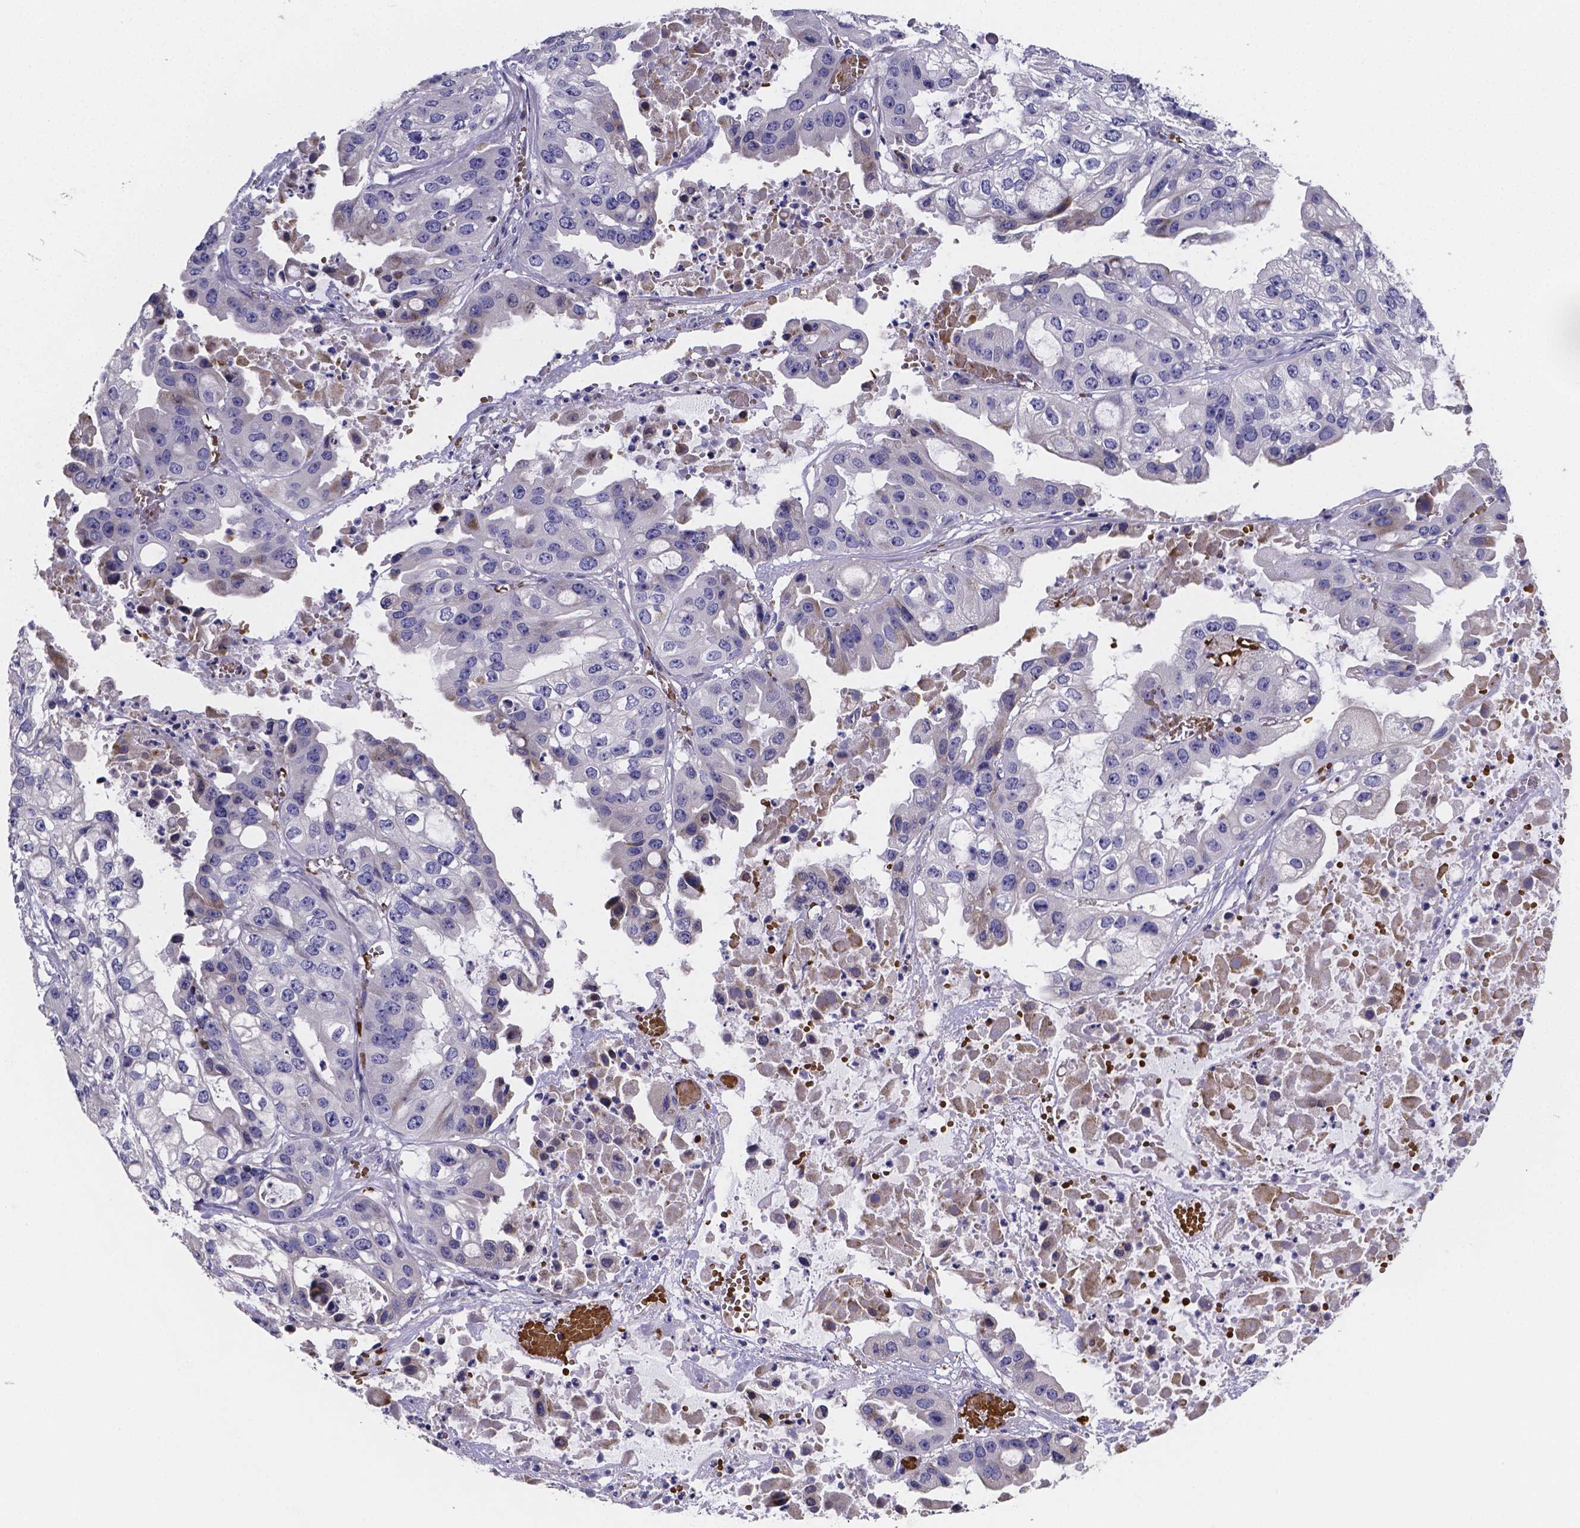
{"staining": {"intensity": "negative", "quantity": "none", "location": "none"}, "tissue": "ovarian cancer", "cell_type": "Tumor cells", "image_type": "cancer", "snomed": [{"axis": "morphology", "description": "Cystadenocarcinoma, serous, NOS"}, {"axis": "topography", "description": "Ovary"}], "caption": "Immunohistochemistry photomicrograph of neoplastic tissue: human serous cystadenocarcinoma (ovarian) stained with DAB exhibits no significant protein staining in tumor cells.", "gene": "GABRA3", "patient": {"sex": "female", "age": 56}}